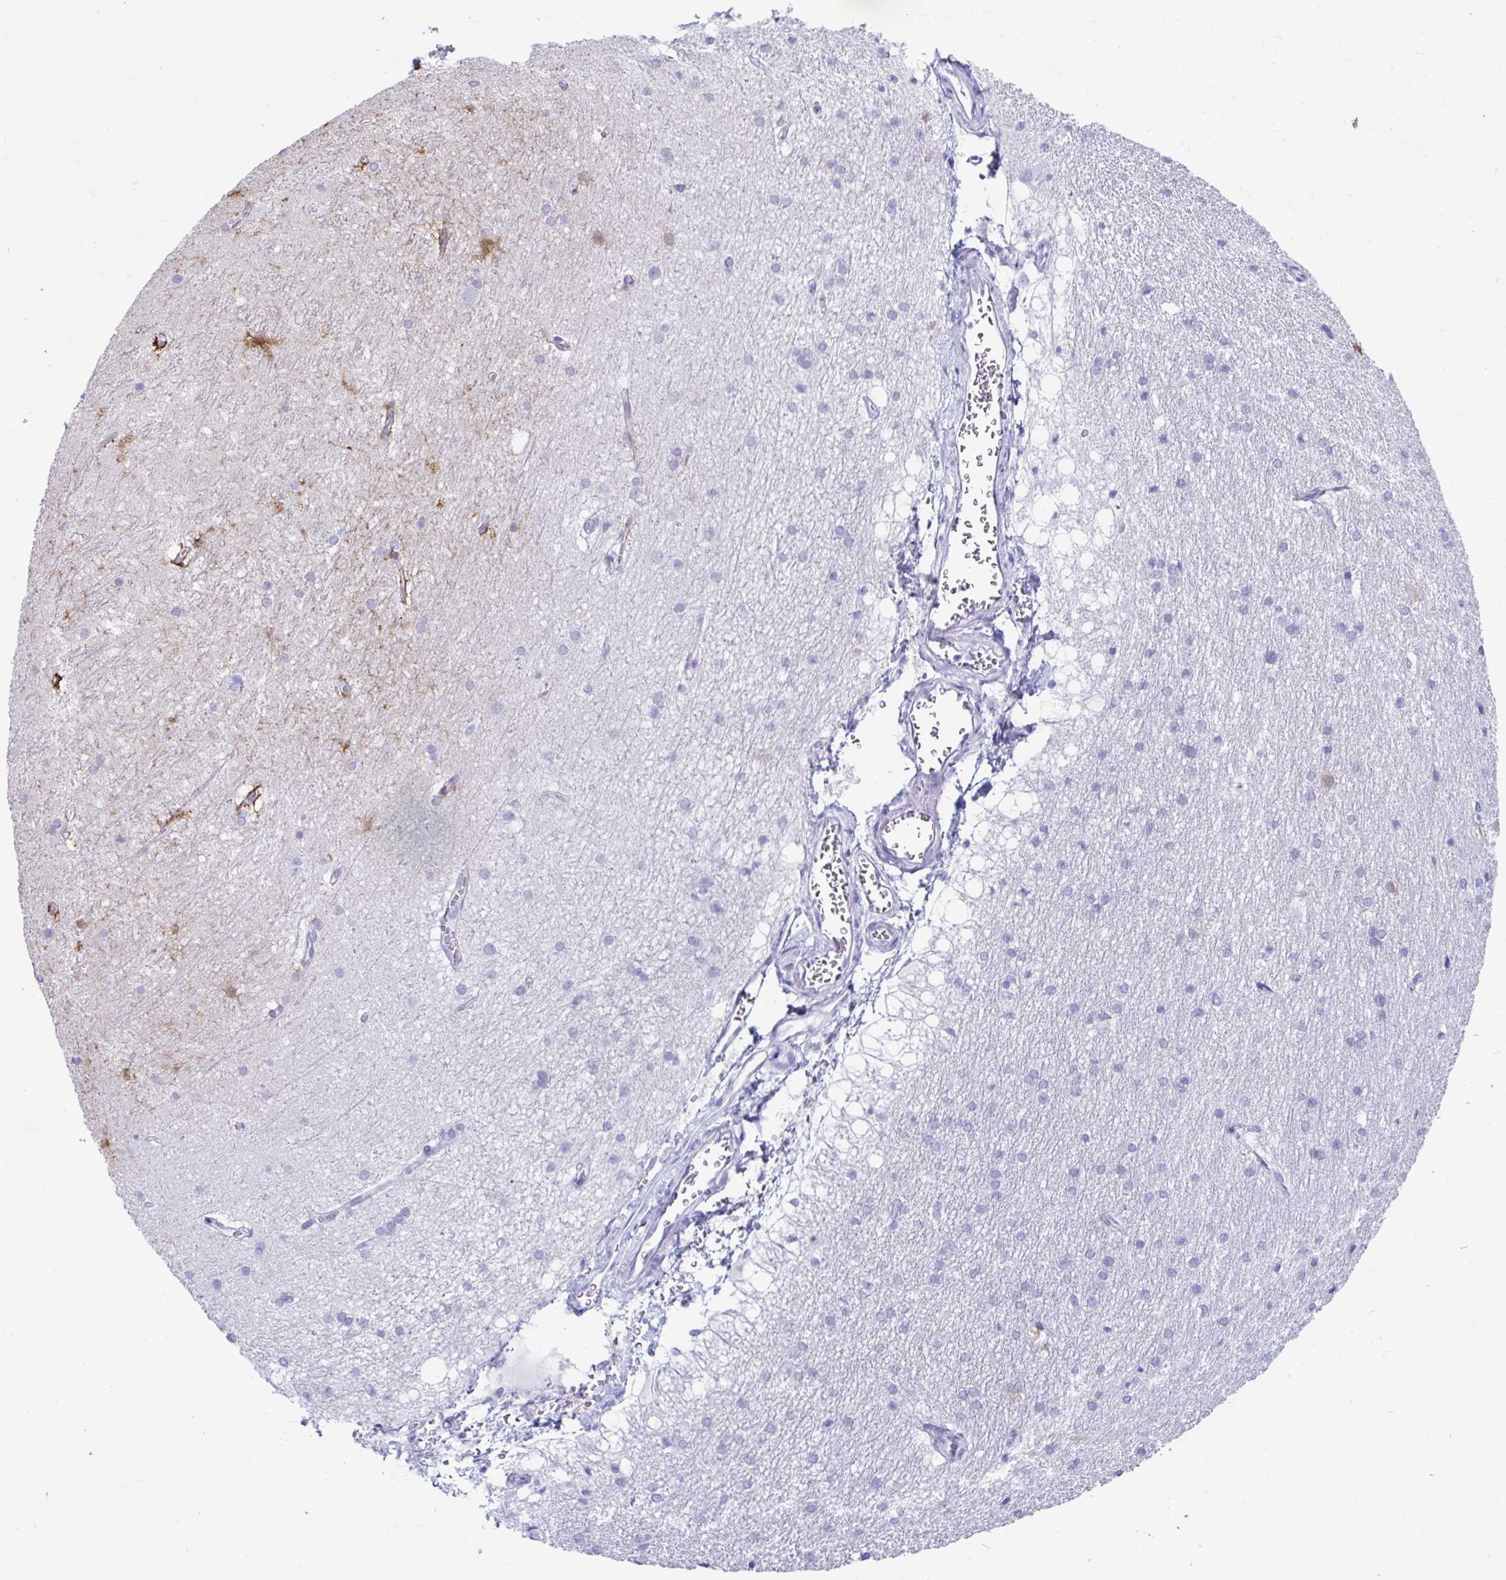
{"staining": {"intensity": "moderate", "quantity": "<25%", "location": "cytoplasmic/membranous"}, "tissue": "hippocampus", "cell_type": "Glial cells", "image_type": "normal", "snomed": [{"axis": "morphology", "description": "Normal tissue, NOS"}, {"axis": "topography", "description": "Cerebral cortex"}, {"axis": "topography", "description": "Hippocampus"}], "caption": "Hippocampus stained for a protein (brown) exhibits moderate cytoplasmic/membranous positive expression in approximately <25% of glial cells.", "gene": "GKN2", "patient": {"sex": "female", "age": 19}}